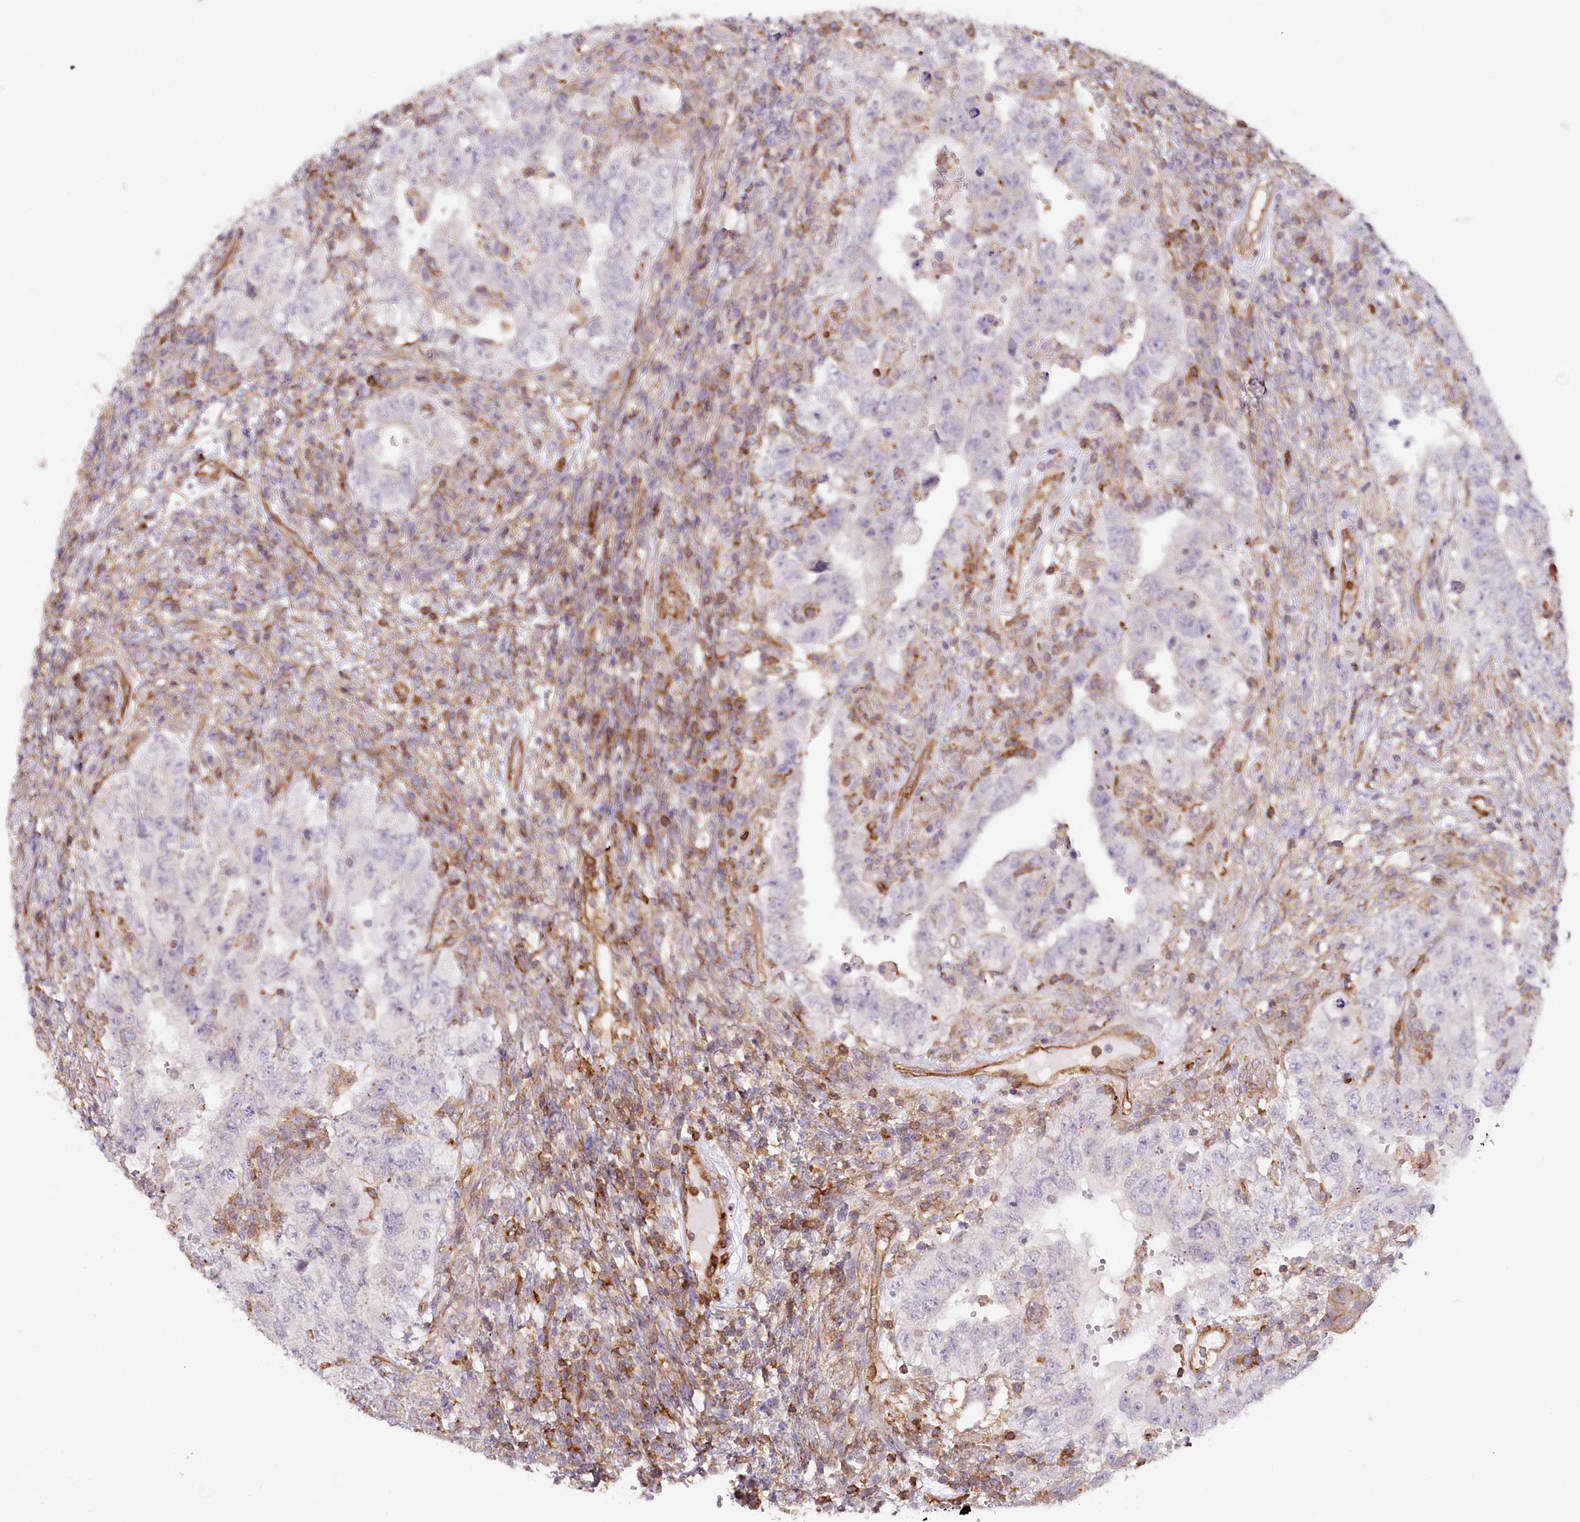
{"staining": {"intensity": "negative", "quantity": "none", "location": "none"}, "tissue": "testis cancer", "cell_type": "Tumor cells", "image_type": "cancer", "snomed": [{"axis": "morphology", "description": "Carcinoma, Embryonal, NOS"}, {"axis": "topography", "description": "Testis"}], "caption": "Immunohistochemistry (IHC) micrograph of human testis cancer (embryonal carcinoma) stained for a protein (brown), which exhibits no positivity in tumor cells.", "gene": "SYNPO2", "patient": {"sex": "male", "age": 26}}